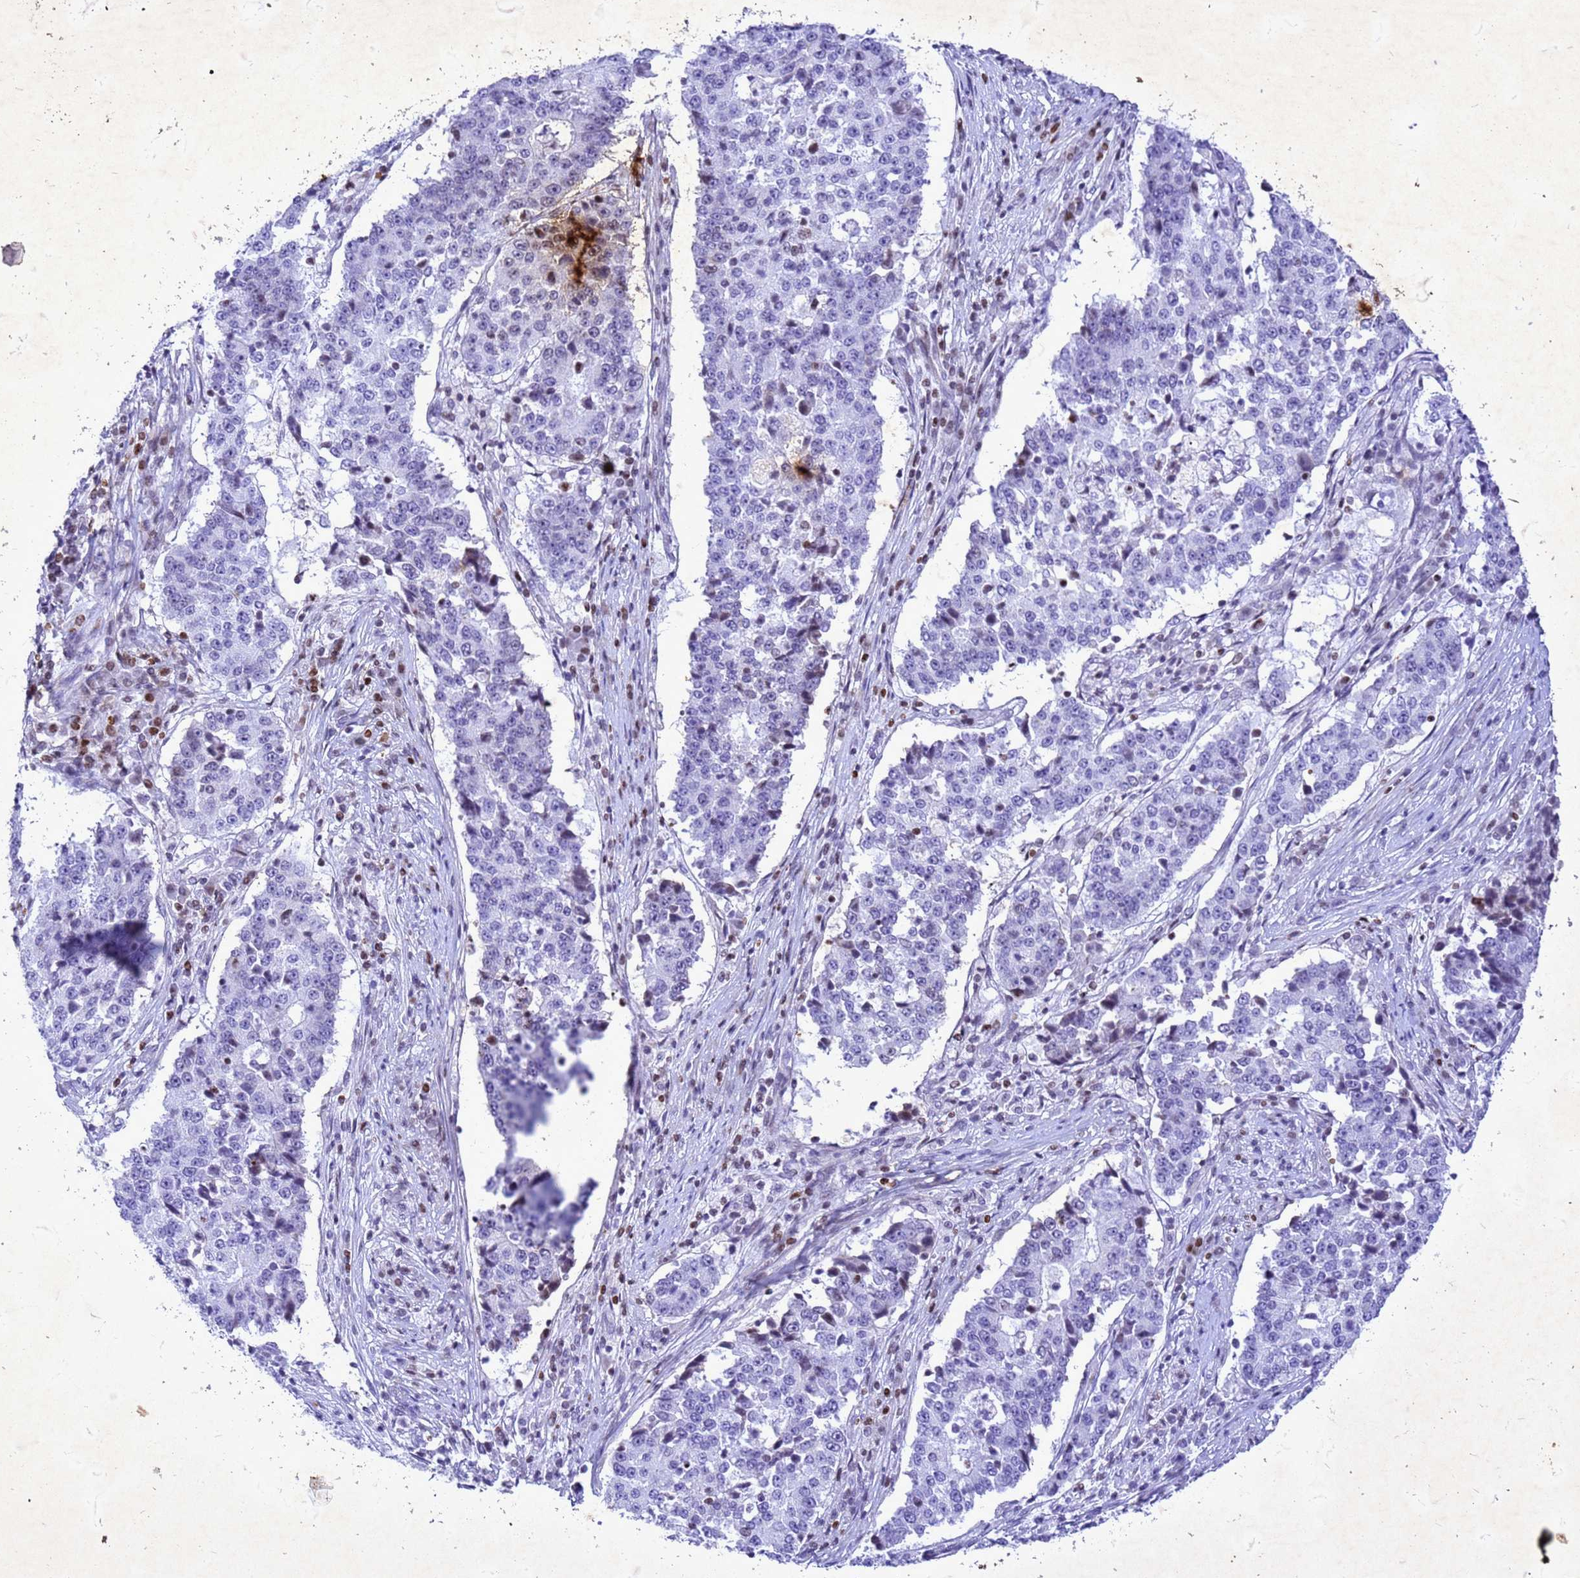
{"staining": {"intensity": "negative", "quantity": "none", "location": "none"}, "tissue": "stomach cancer", "cell_type": "Tumor cells", "image_type": "cancer", "snomed": [{"axis": "morphology", "description": "Adenocarcinoma, NOS"}, {"axis": "topography", "description": "Stomach"}], "caption": "DAB immunohistochemical staining of human stomach cancer (adenocarcinoma) displays no significant positivity in tumor cells. The staining was performed using DAB to visualize the protein expression in brown, while the nuclei were stained in blue with hematoxylin (Magnification: 20x).", "gene": "COPS9", "patient": {"sex": "male", "age": 59}}